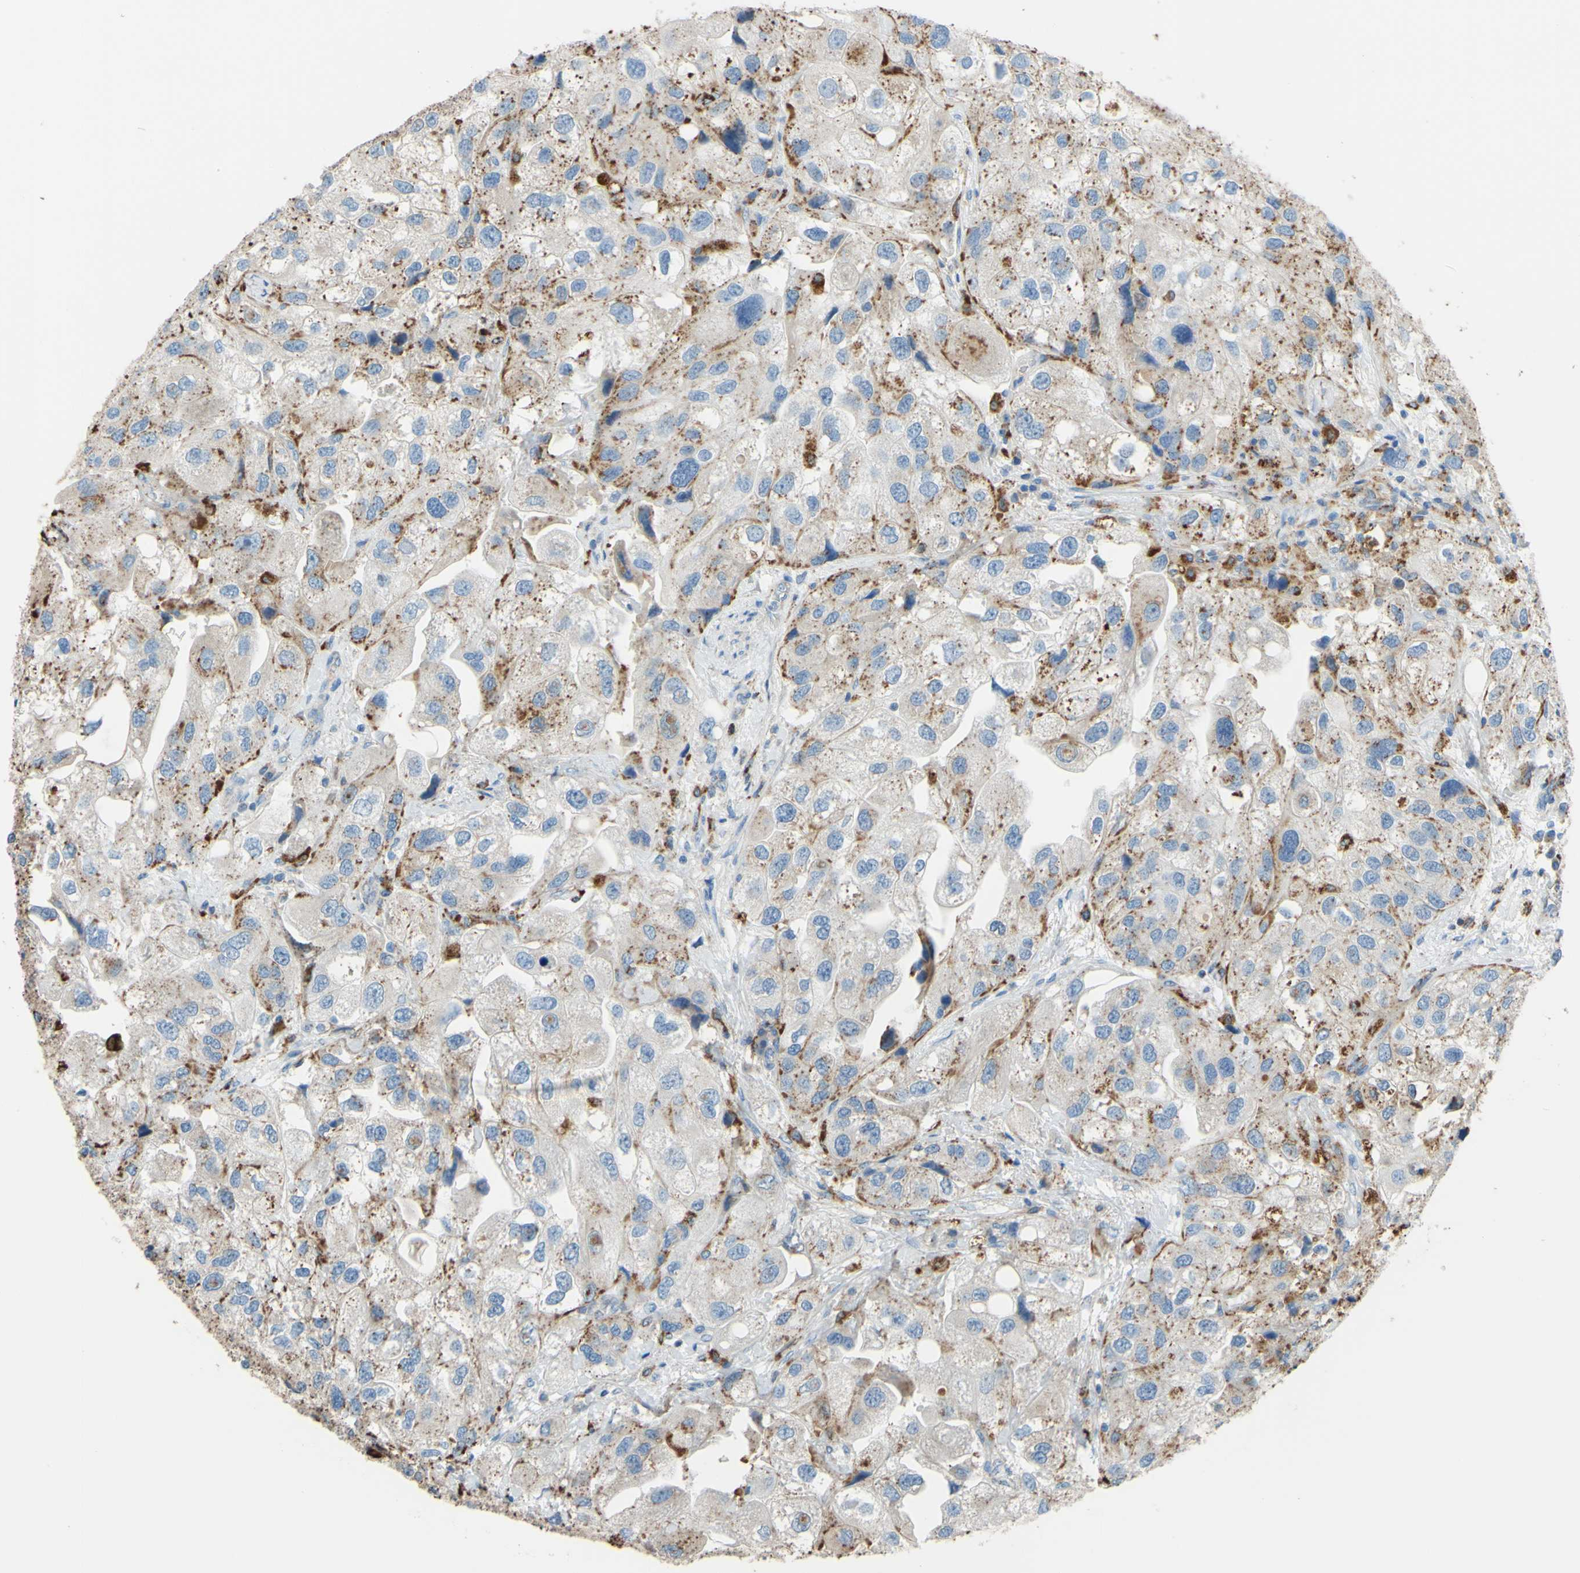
{"staining": {"intensity": "moderate", "quantity": "<25%", "location": "cytoplasmic/membranous"}, "tissue": "urothelial cancer", "cell_type": "Tumor cells", "image_type": "cancer", "snomed": [{"axis": "morphology", "description": "Urothelial carcinoma, High grade"}, {"axis": "topography", "description": "Urinary bladder"}], "caption": "There is low levels of moderate cytoplasmic/membranous expression in tumor cells of high-grade urothelial carcinoma, as demonstrated by immunohistochemical staining (brown color).", "gene": "CTSD", "patient": {"sex": "female", "age": 64}}